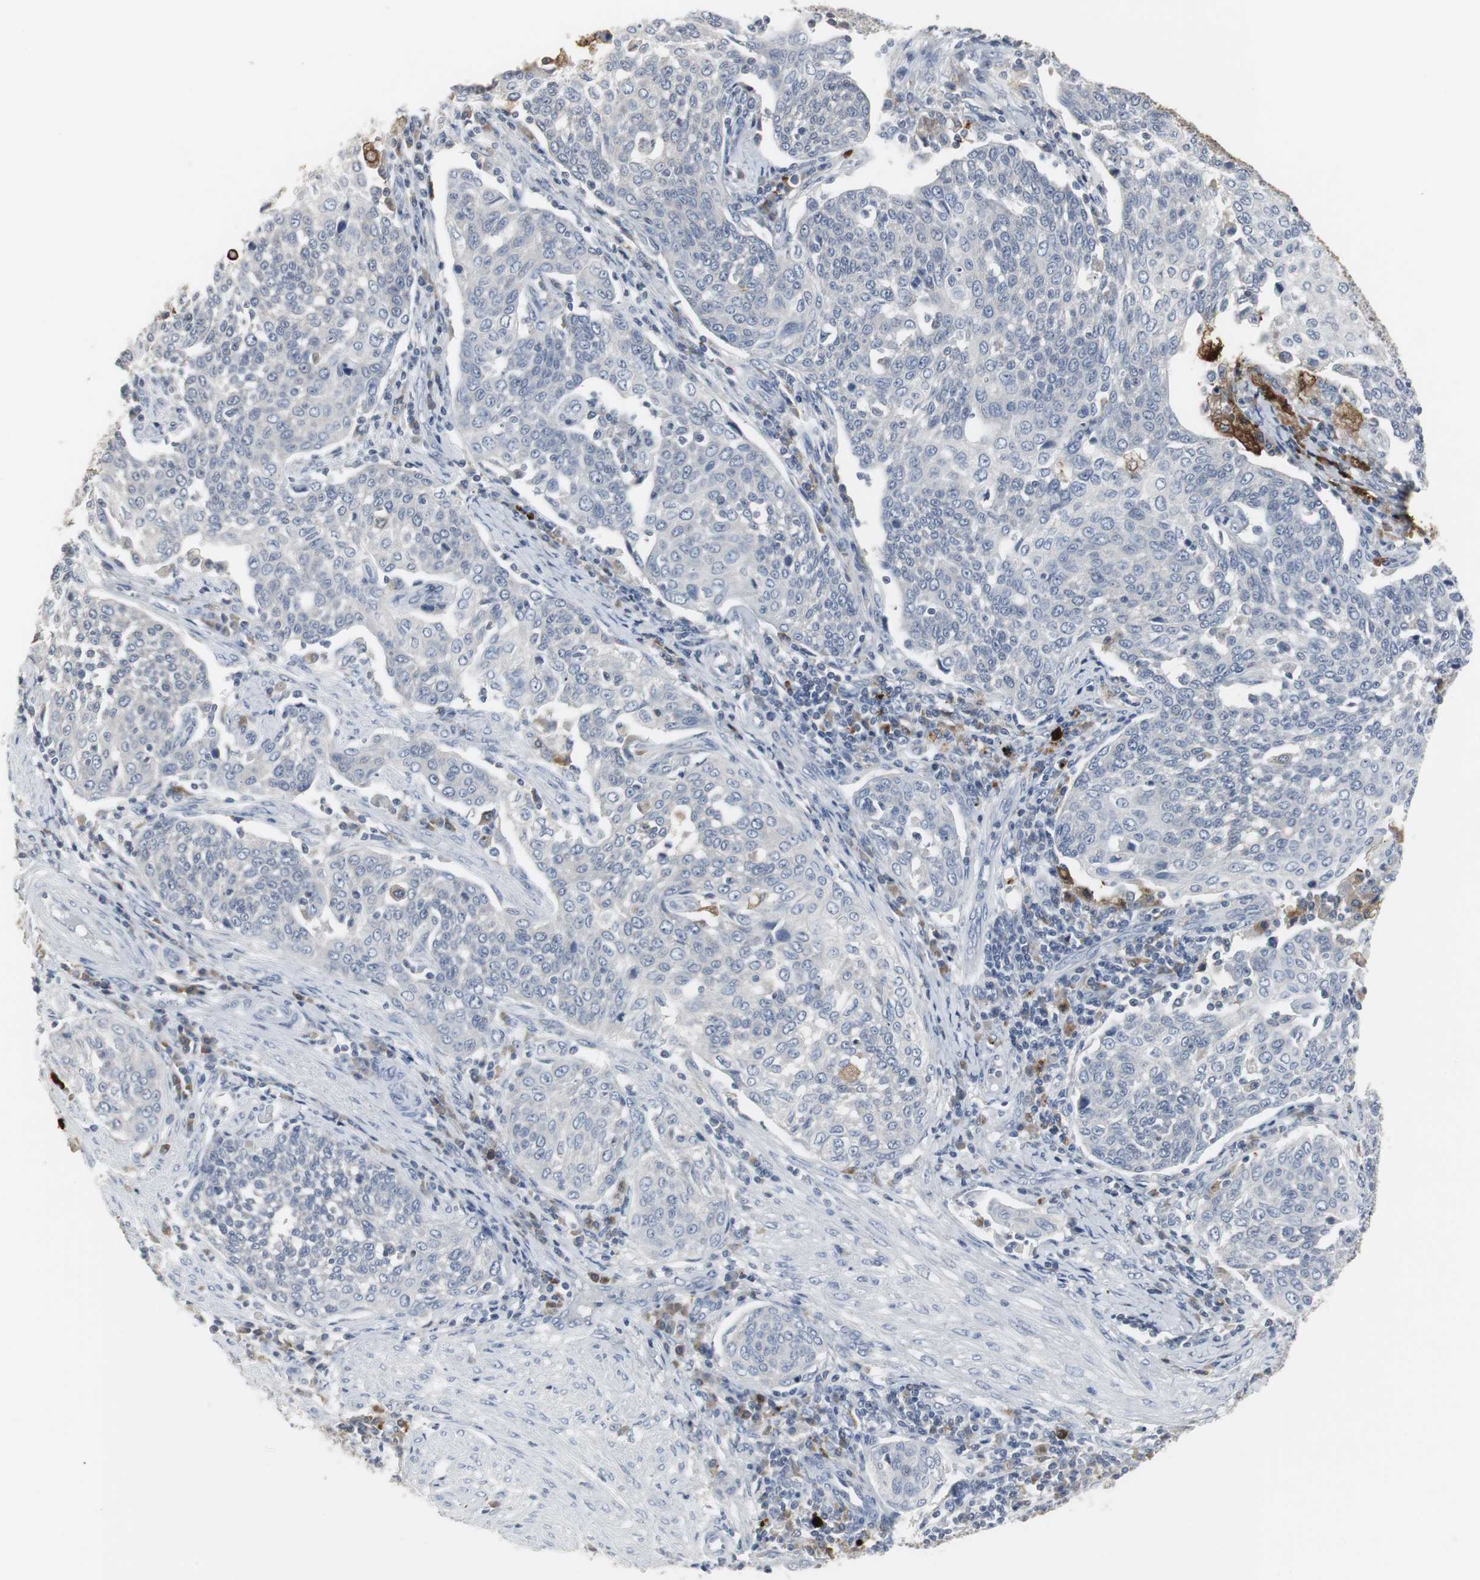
{"staining": {"intensity": "negative", "quantity": "none", "location": "none"}, "tissue": "cervical cancer", "cell_type": "Tumor cells", "image_type": "cancer", "snomed": [{"axis": "morphology", "description": "Squamous cell carcinoma, NOS"}, {"axis": "topography", "description": "Cervix"}], "caption": "Cervical cancer (squamous cell carcinoma) was stained to show a protein in brown. There is no significant expression in tumor cells.", "gene": "PI15", "patient": {"sex": "female", "age": 34}}